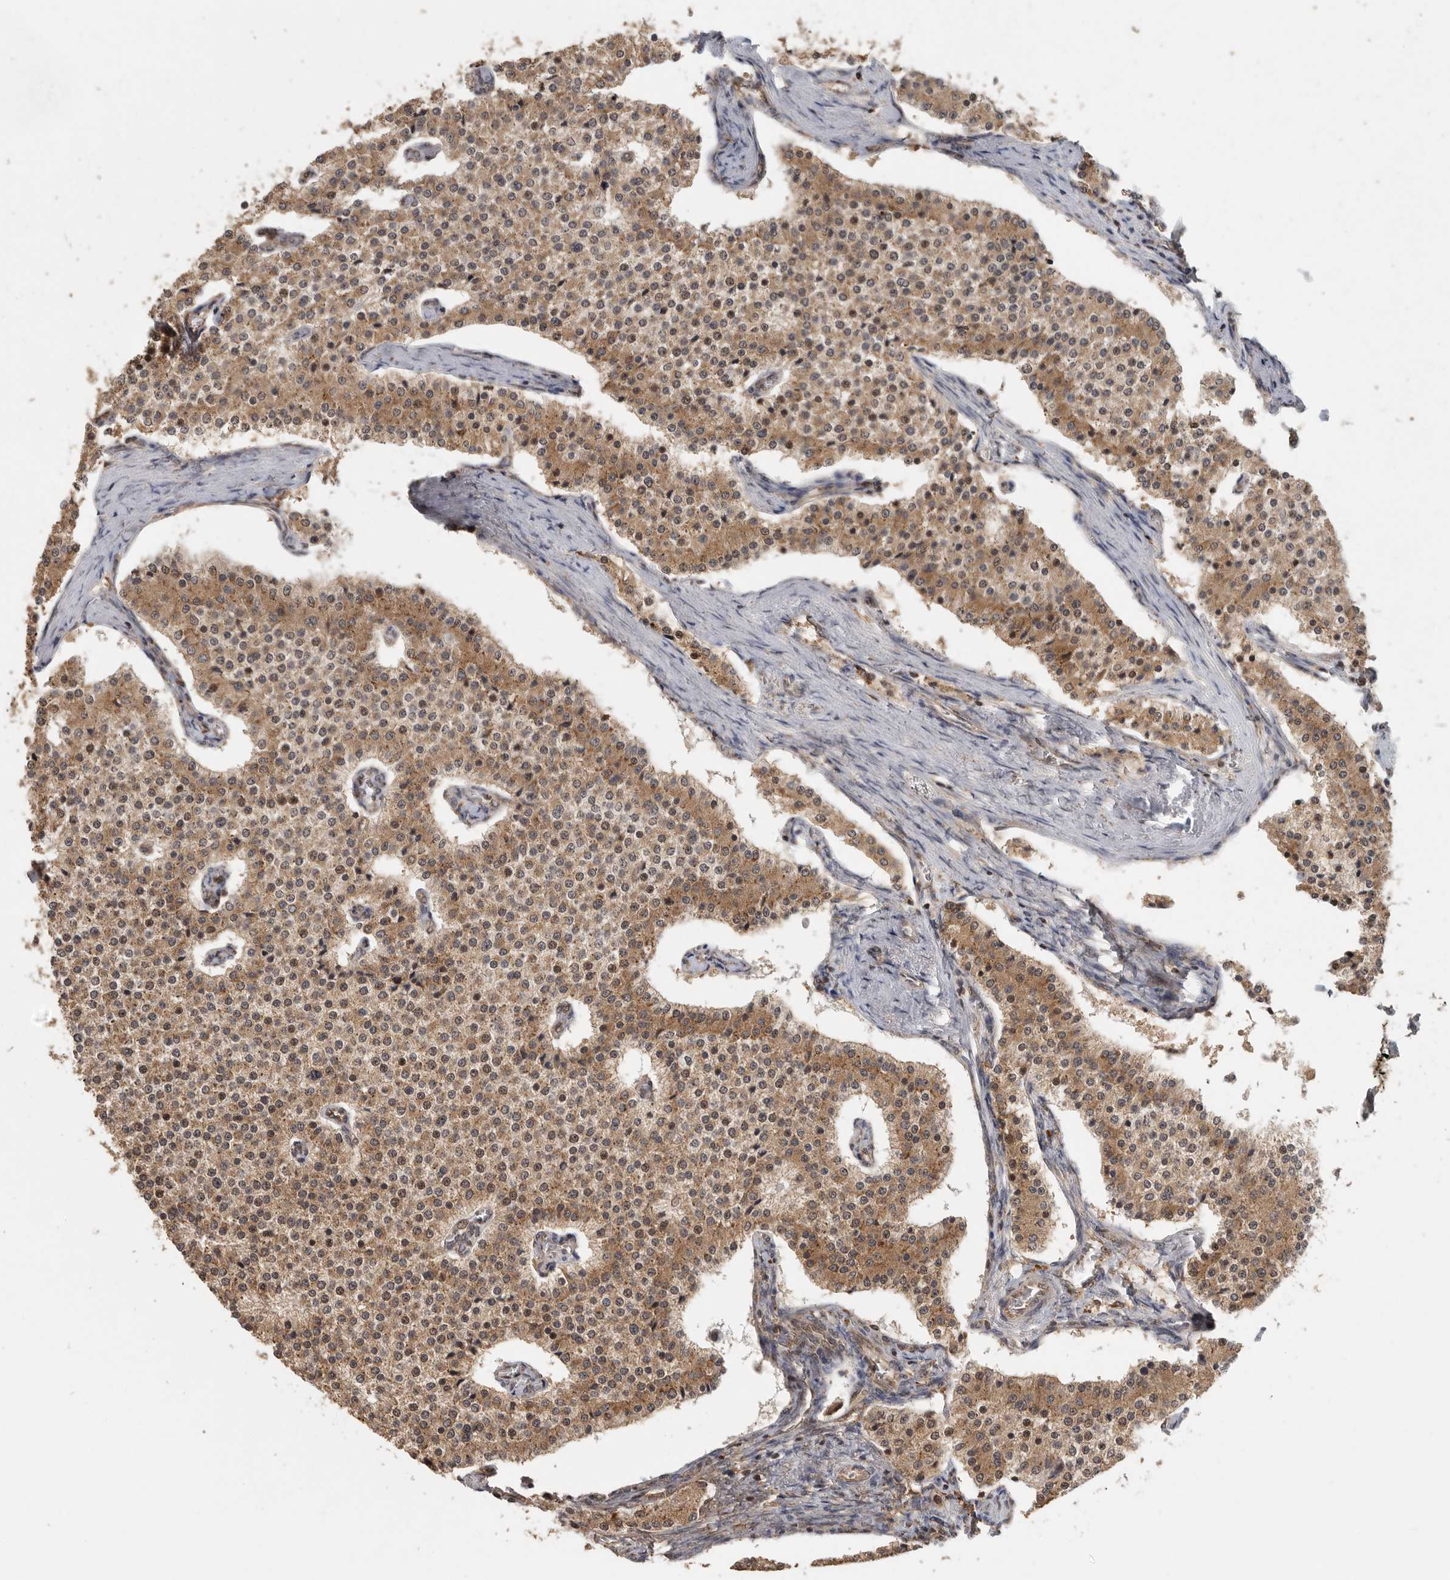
{"staining": {"intensity": "moderate", "quantity": ">75%", "location": "cytoplasmic/membranous,nuclear"}, "tissue": "carcinoid", "cell_type": "Tumor cells", "image_type": "cancer", "snomed": [{"axis": "morphology", "description": "Carcinoid, malignant, NOS"}, {"axis": "topography", "description": "Colon"}], "caption": "This is a histology image of IHC staining of carcinoid, which shows moderate positivity in the cytoplasmic/membranous and nuclear of tumor cells.", "gene": "CCT8", "patient": {"sex": "female", "age": 52}}